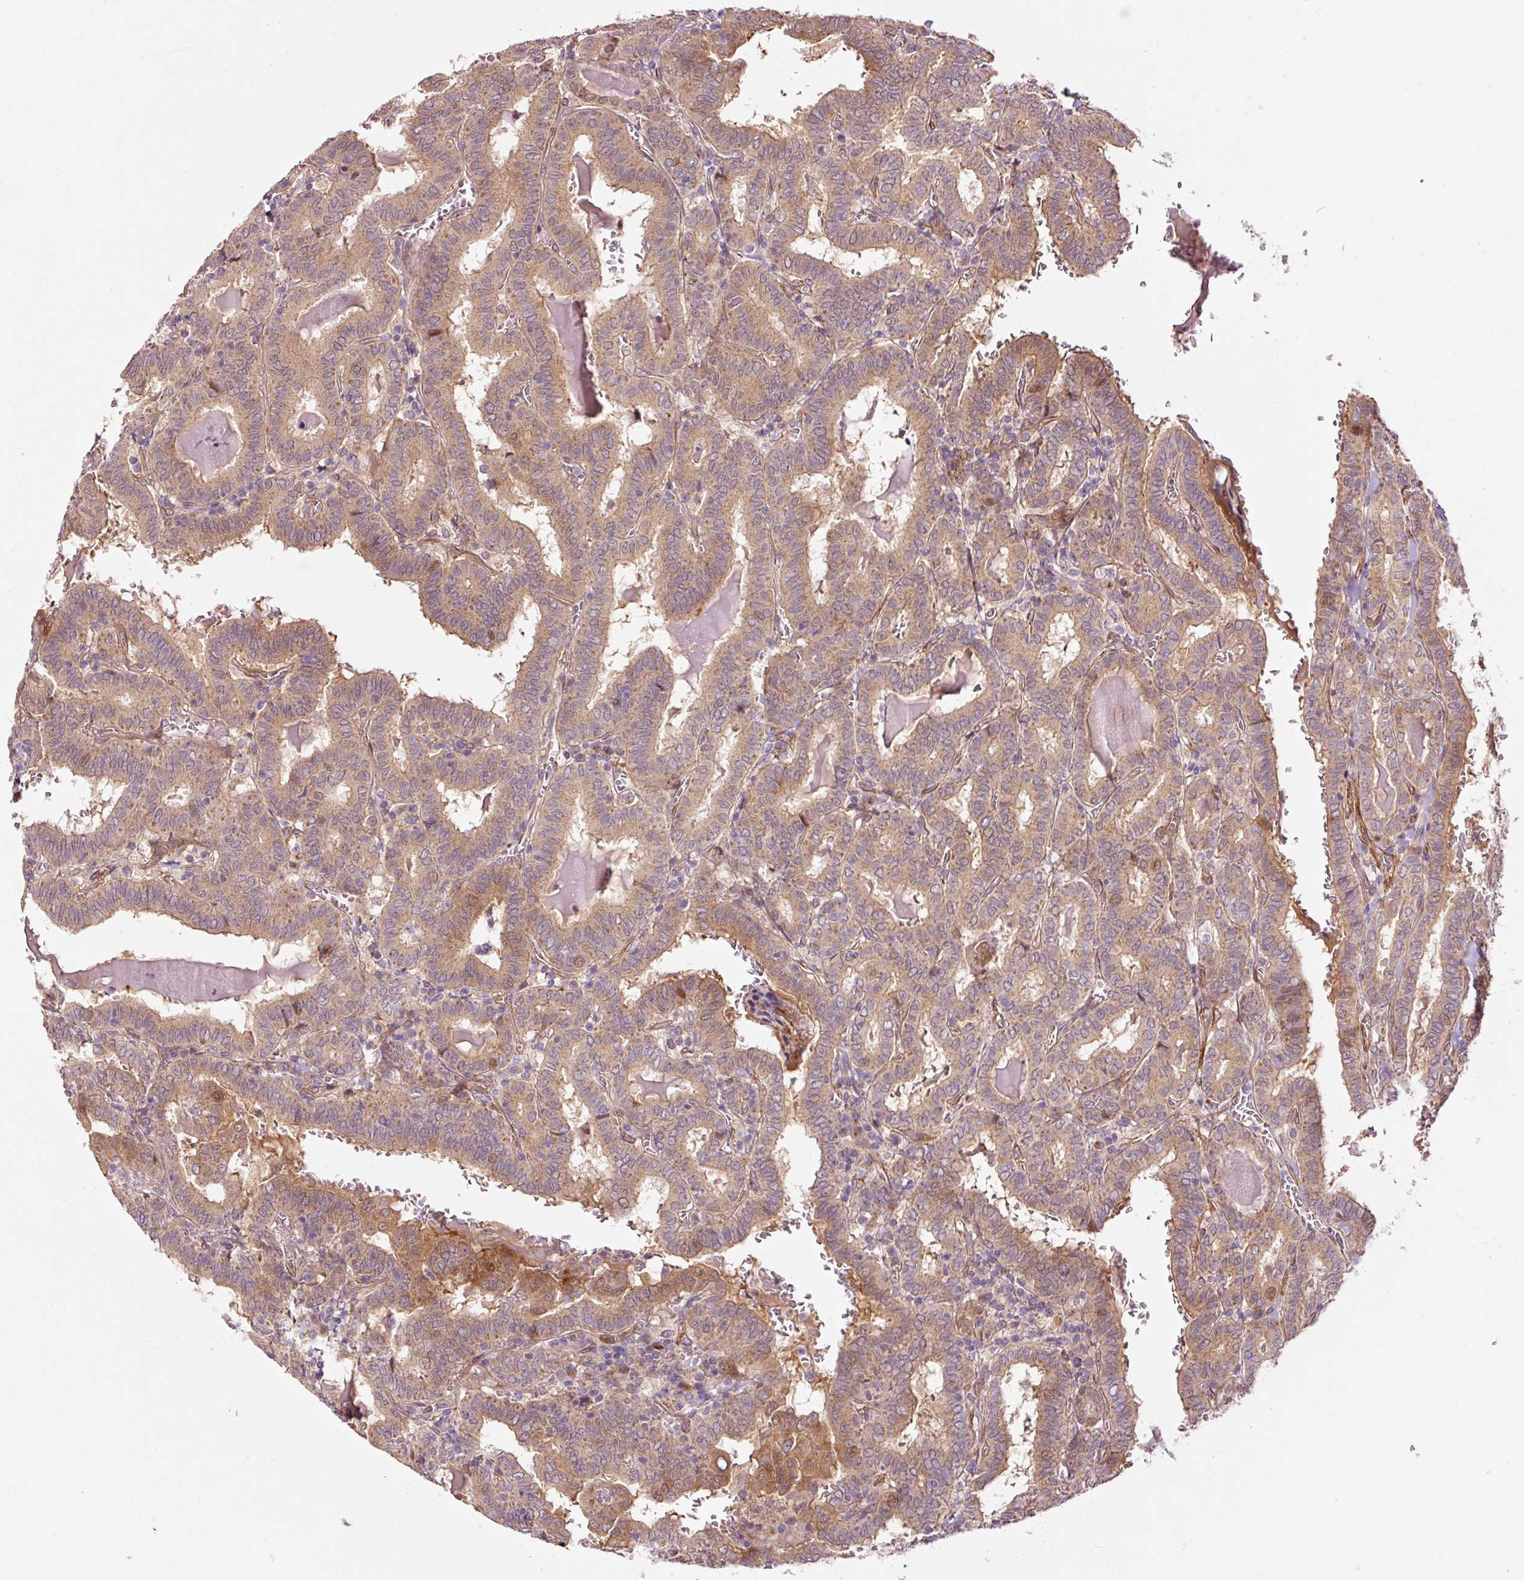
{"staining": {"intensity": "moderate", "quantity": ">75%", "location": "cytoplasmic/membranous"}, "tissue": "thyroid cancer", "cell_type": "Tumor cells", "image_type": "cancer", "snomed": [{"axis": "morphology", "description": "Papillary adenocarcinoma, NOS"}, {"axis": "topography", "description": "Thyroid gland"}], "caption": "The photomicrograph reveals staining of papillary adenocarcinoma (thyroid), revealing moderate cytoplasmic/membranous protein positivity (brown color) within tumor cells.", "gene": "PPP1R14B", "patient": {"sex": "female", "age": 72}}